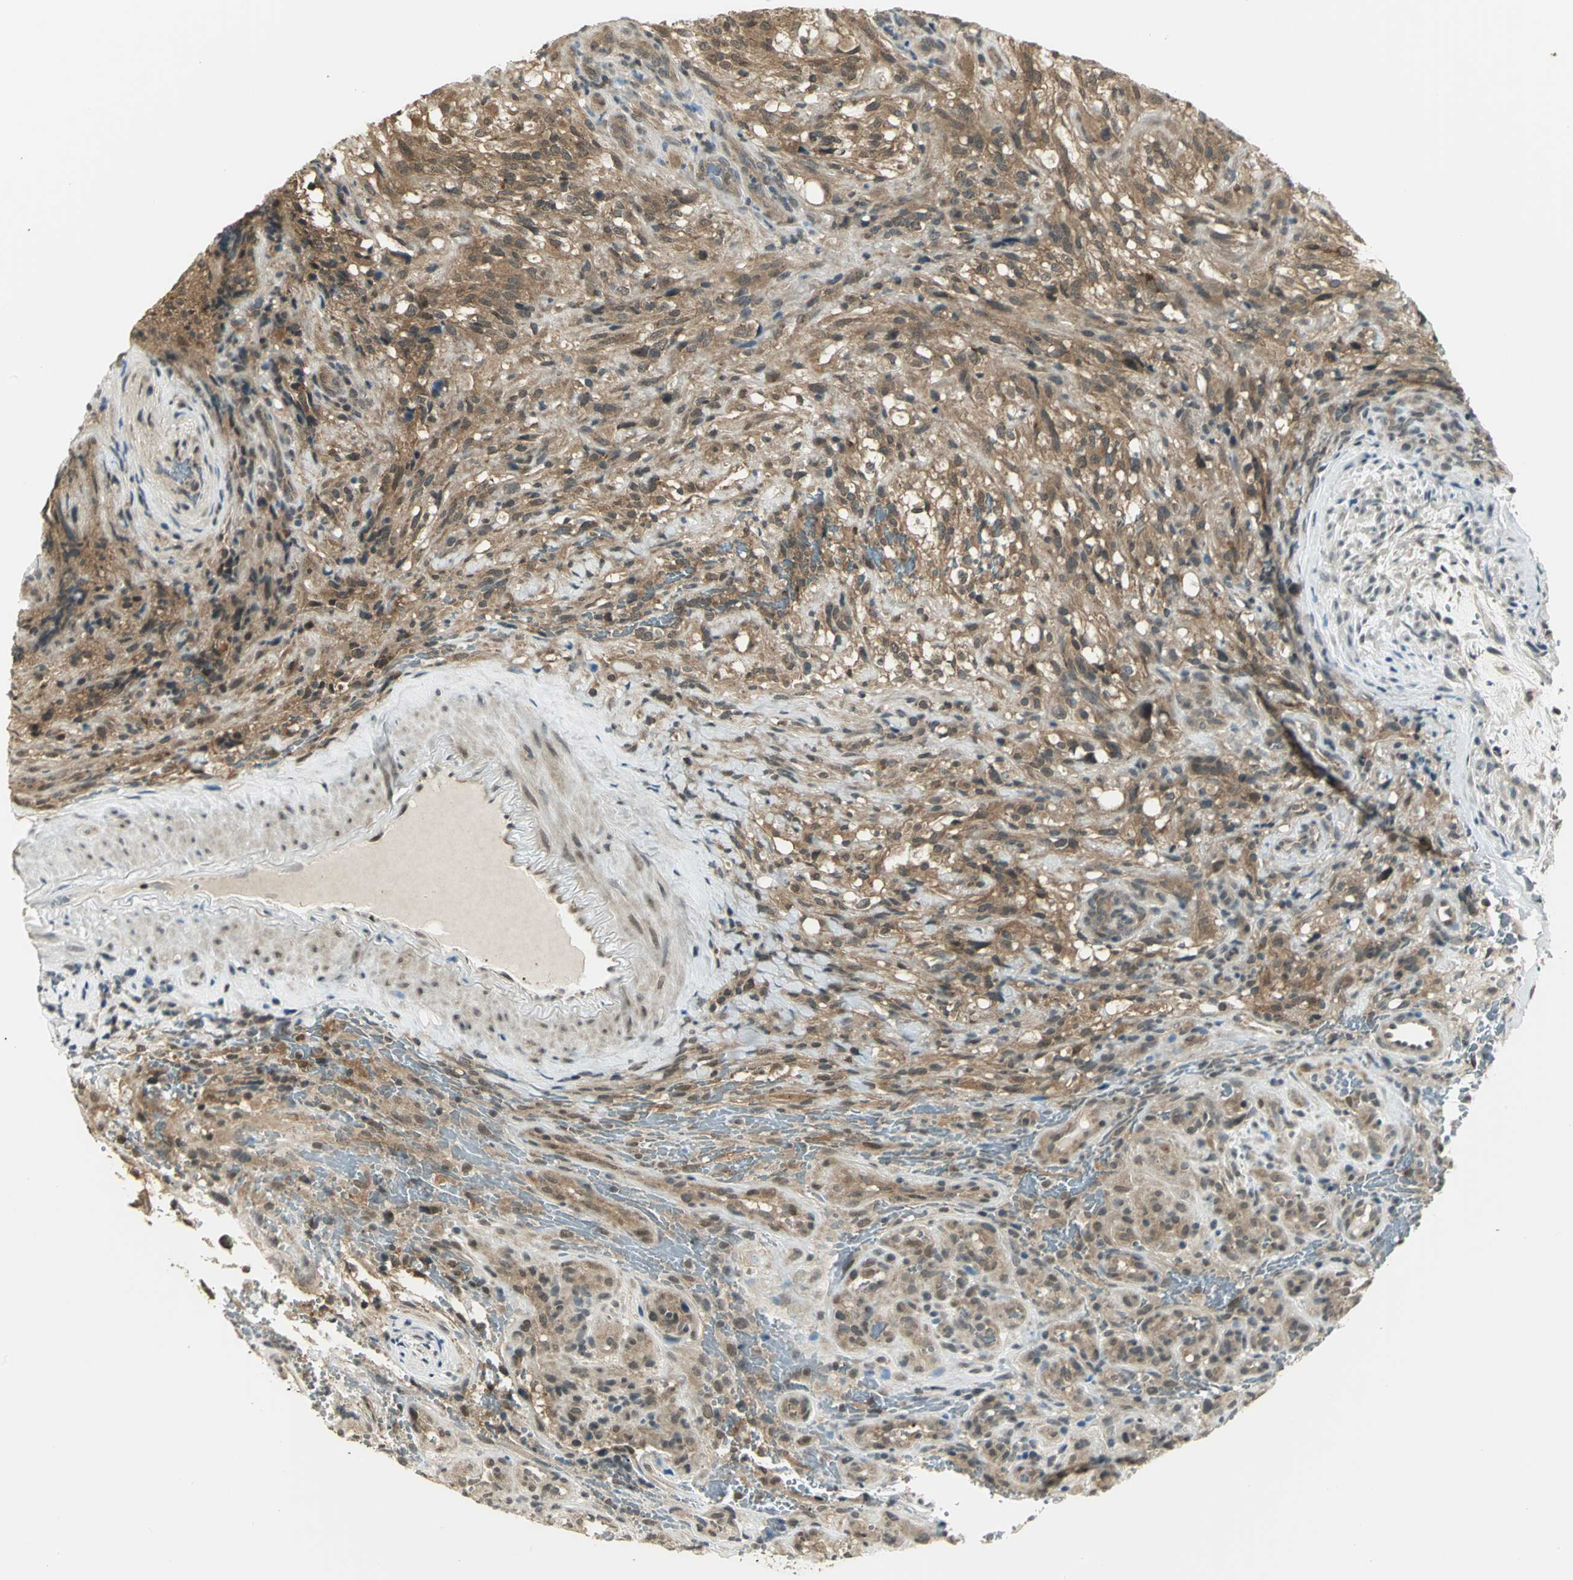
{"staining": {"intensity": "moderate", "quantity": ">75%", "location": "cytoplasmic/membranous"}, "tissue": "glioma", "cell_type": "Tumor cells", "image_type": "cancer", "snomed": [{"axis": "morphology", "description": "Normal tissue, NOS"}, {"axis": "morphology", "description": "Glioma, malignant, High grade"}, {"axis": "topography", "description": "Cerebral cortex"}], "caption": "Protein staining demonstrates moderate cytoplasmic/membranous positivity in about >75% of tumor cells in glioma.", "gene": "CDC34", "patient": {"sex": "male", "age": 75}}